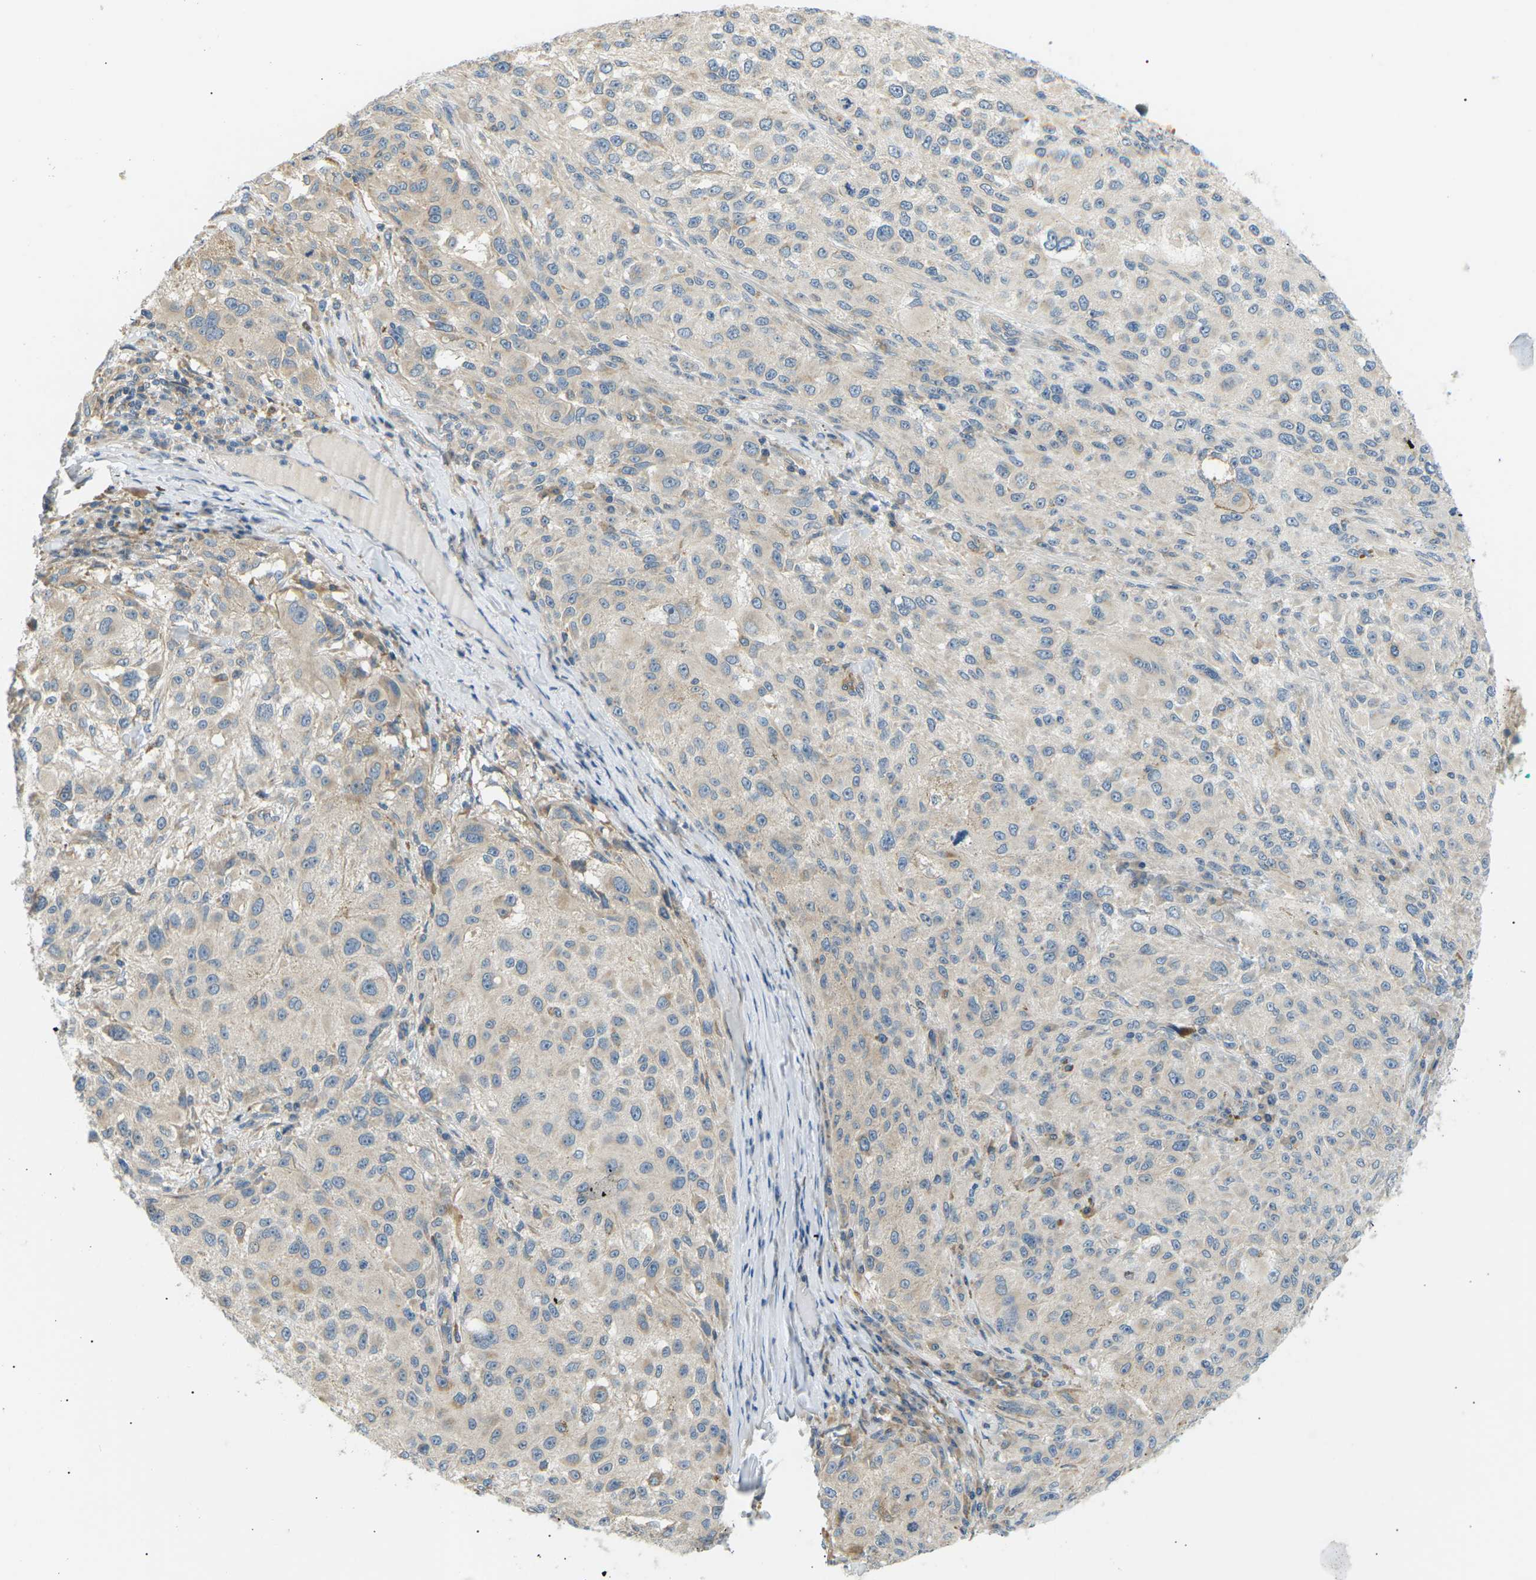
{"staining": {"intensity": "negative", "quantity": "none", "location": "none"}, "tissue": "melanoma", "cell_type": "Tumor cells", "image_type": "cancer", "snomed": [{"axis": "morphology", "description": "Necrosis, NOS"}, {"axis": "morphology", "description": "Malignant melanoma, NOS"}, {"axis": "topography", "description": "Skin"}], "caption": "Melanoma stained for a protein using immunohistochemistry exhibits no positivity tumor cells.", "gene": "TBC1D8", "patient": {"sex": "female", "age": 87}}